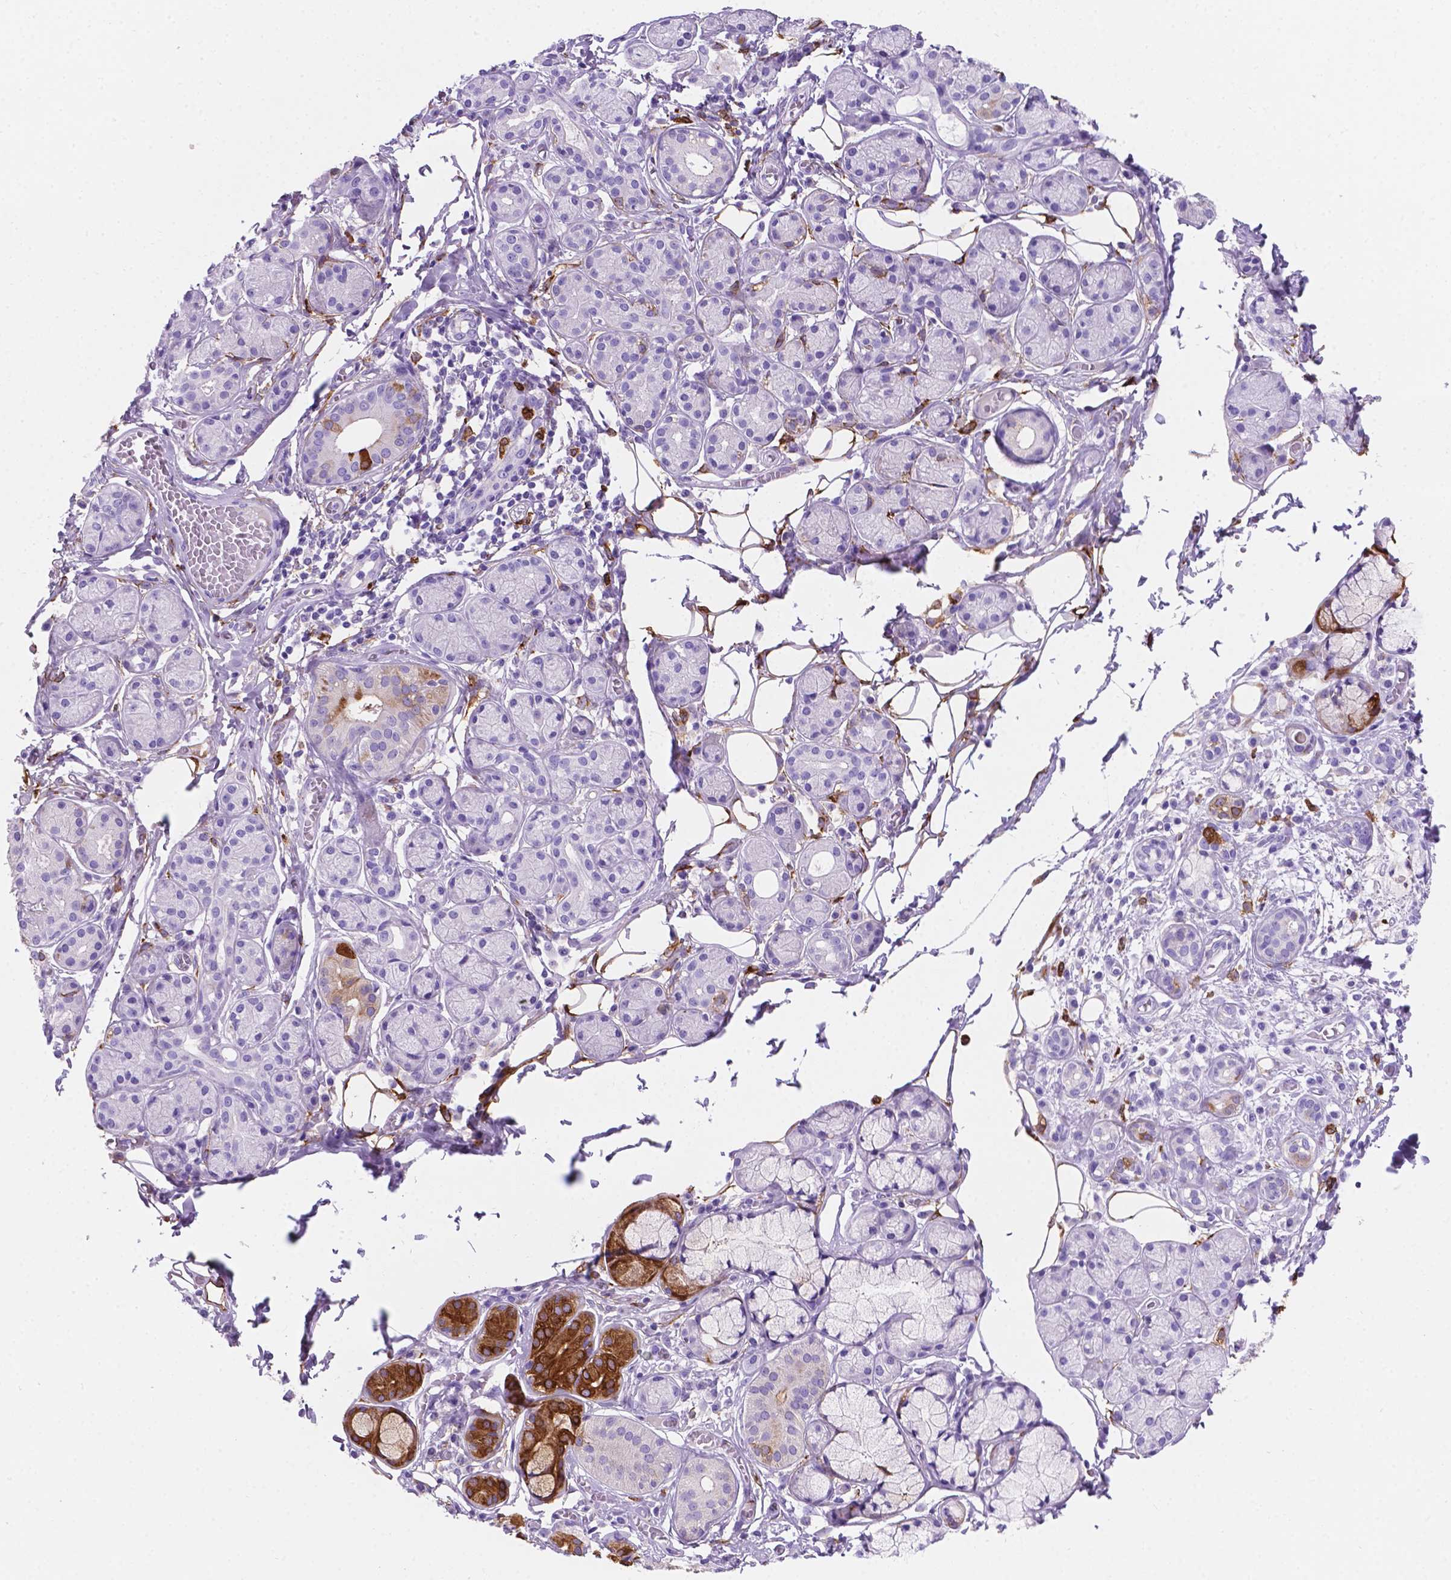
{"staining": {"intensity": "strong", "quantity": "<25%", "location": "cytoplasmic/membranous"}, "tissue": "salivary gland", "cell_type": "Glandular cells", "image_type": "normal", "snomed": [{"axis": "morphology", "description": "Normal tissue, NOS"}, {"axis": "topography", "description": "Salivary gland"}, {"axis": "topography", "description": "Peripheral nerve tissue"}], "caption": "IHC of unremarkable salivary gland shows medium levels of strong cytoplasmic/membranous positivity in approximately <25% of glandular cells.", "gene": "MACF1", "patient": {"sex": "male", "age": 71}}